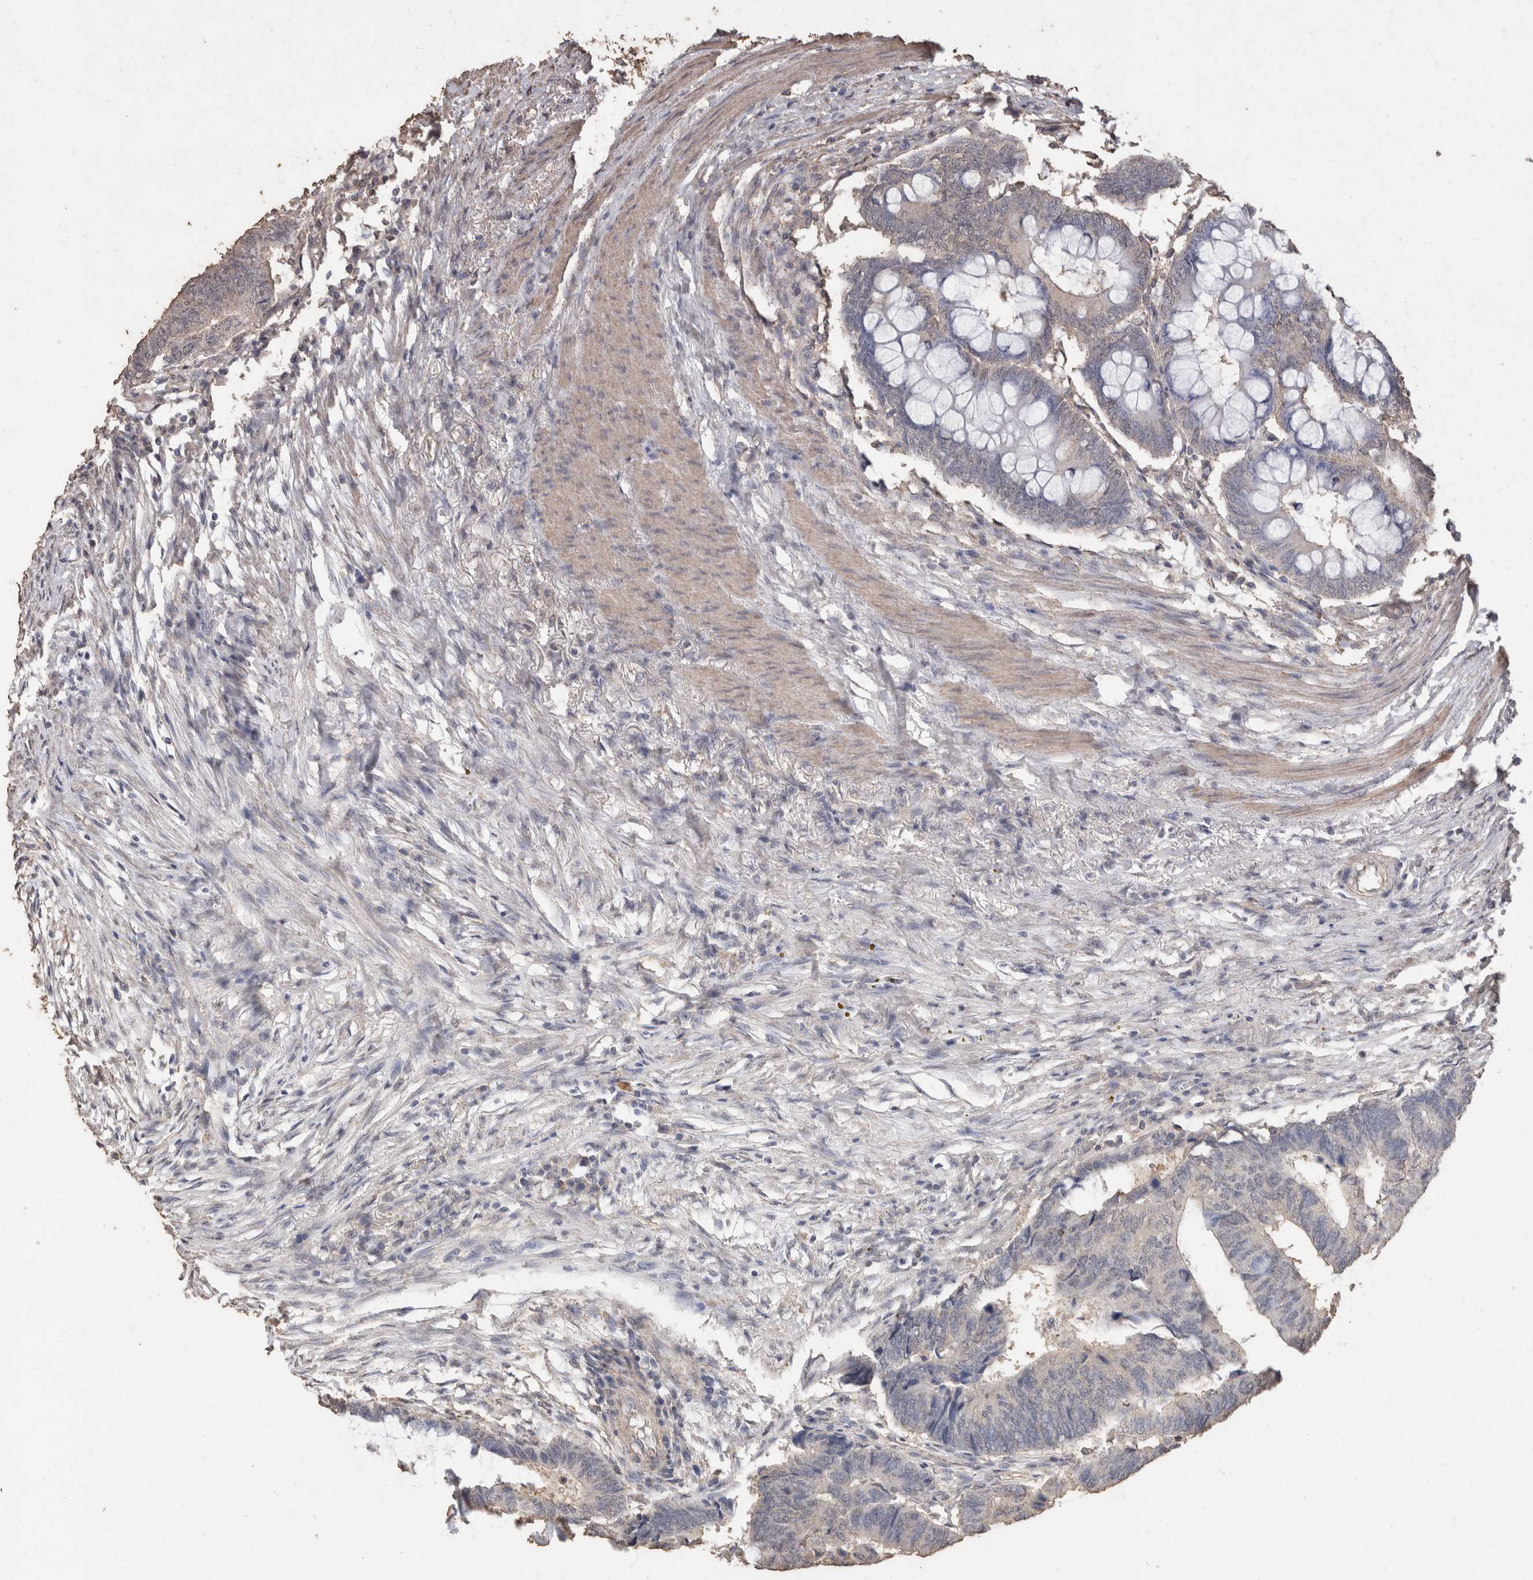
{"staining": {"intensity": "negative", "quantity": "none", "location": "none"}, "tissue": "colorectal cancer", "cell_type": "Tumor cells", "image_type": "cancer", "snomed": [{"axis": "morphology", "description": "Normal tissue, NOS"}, {"axis": "morphology", "description": "Adenocarcinoma, NOS"}, {"axis": "topography", "description": "Rectum"}, {"axis": "topography", "description": "Peripheral nerve tissue"}], "caption": "DAB (3,3'-diaminobenzidine) immunohistochemical staining of human colorectal adenocarcinoma demonstrates no significant staining in tumor cells.", "gene": "CX3CL1", "patient": {"sex": "male", "age": 92}}